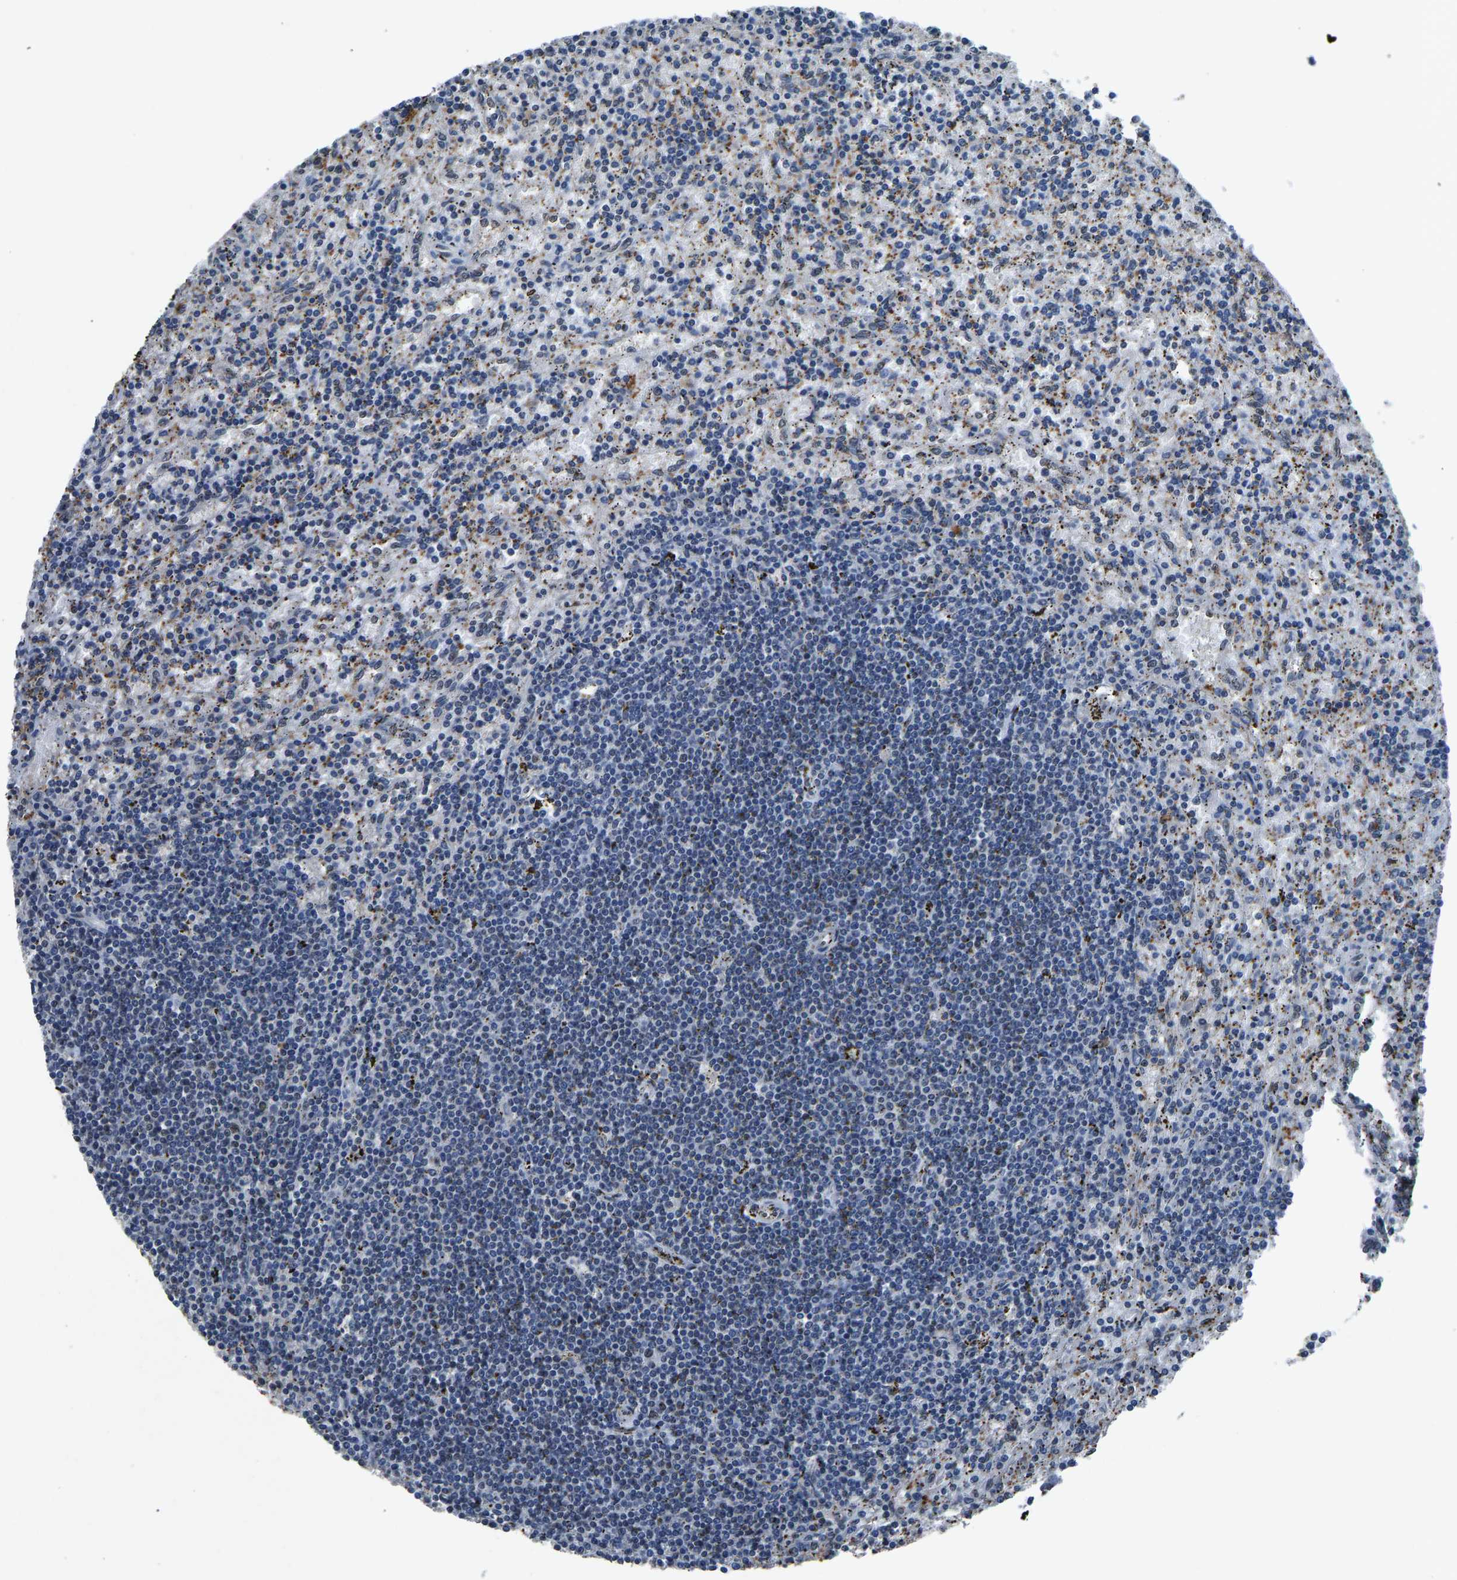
{"staining": {"intensity": "negative", "quantity": "none", "location": "none"}, "tissue": "lymphoma", "cell_type": "Tumor cells", "image_type": "cancer", "snomed": [{"axis": "morphology", "description": "Malignant lymphoma, non-Hodgkin's type, Low grade"}, {"axis": "topography", "description": "Spleen"}], "caption": "Human lymphoma stained for a protein using immunohistochemistry (IHC) demonstrates no positivity in tumor cells.", "gene": "FOS", "patient": {"sex": "male", "age": 76}}